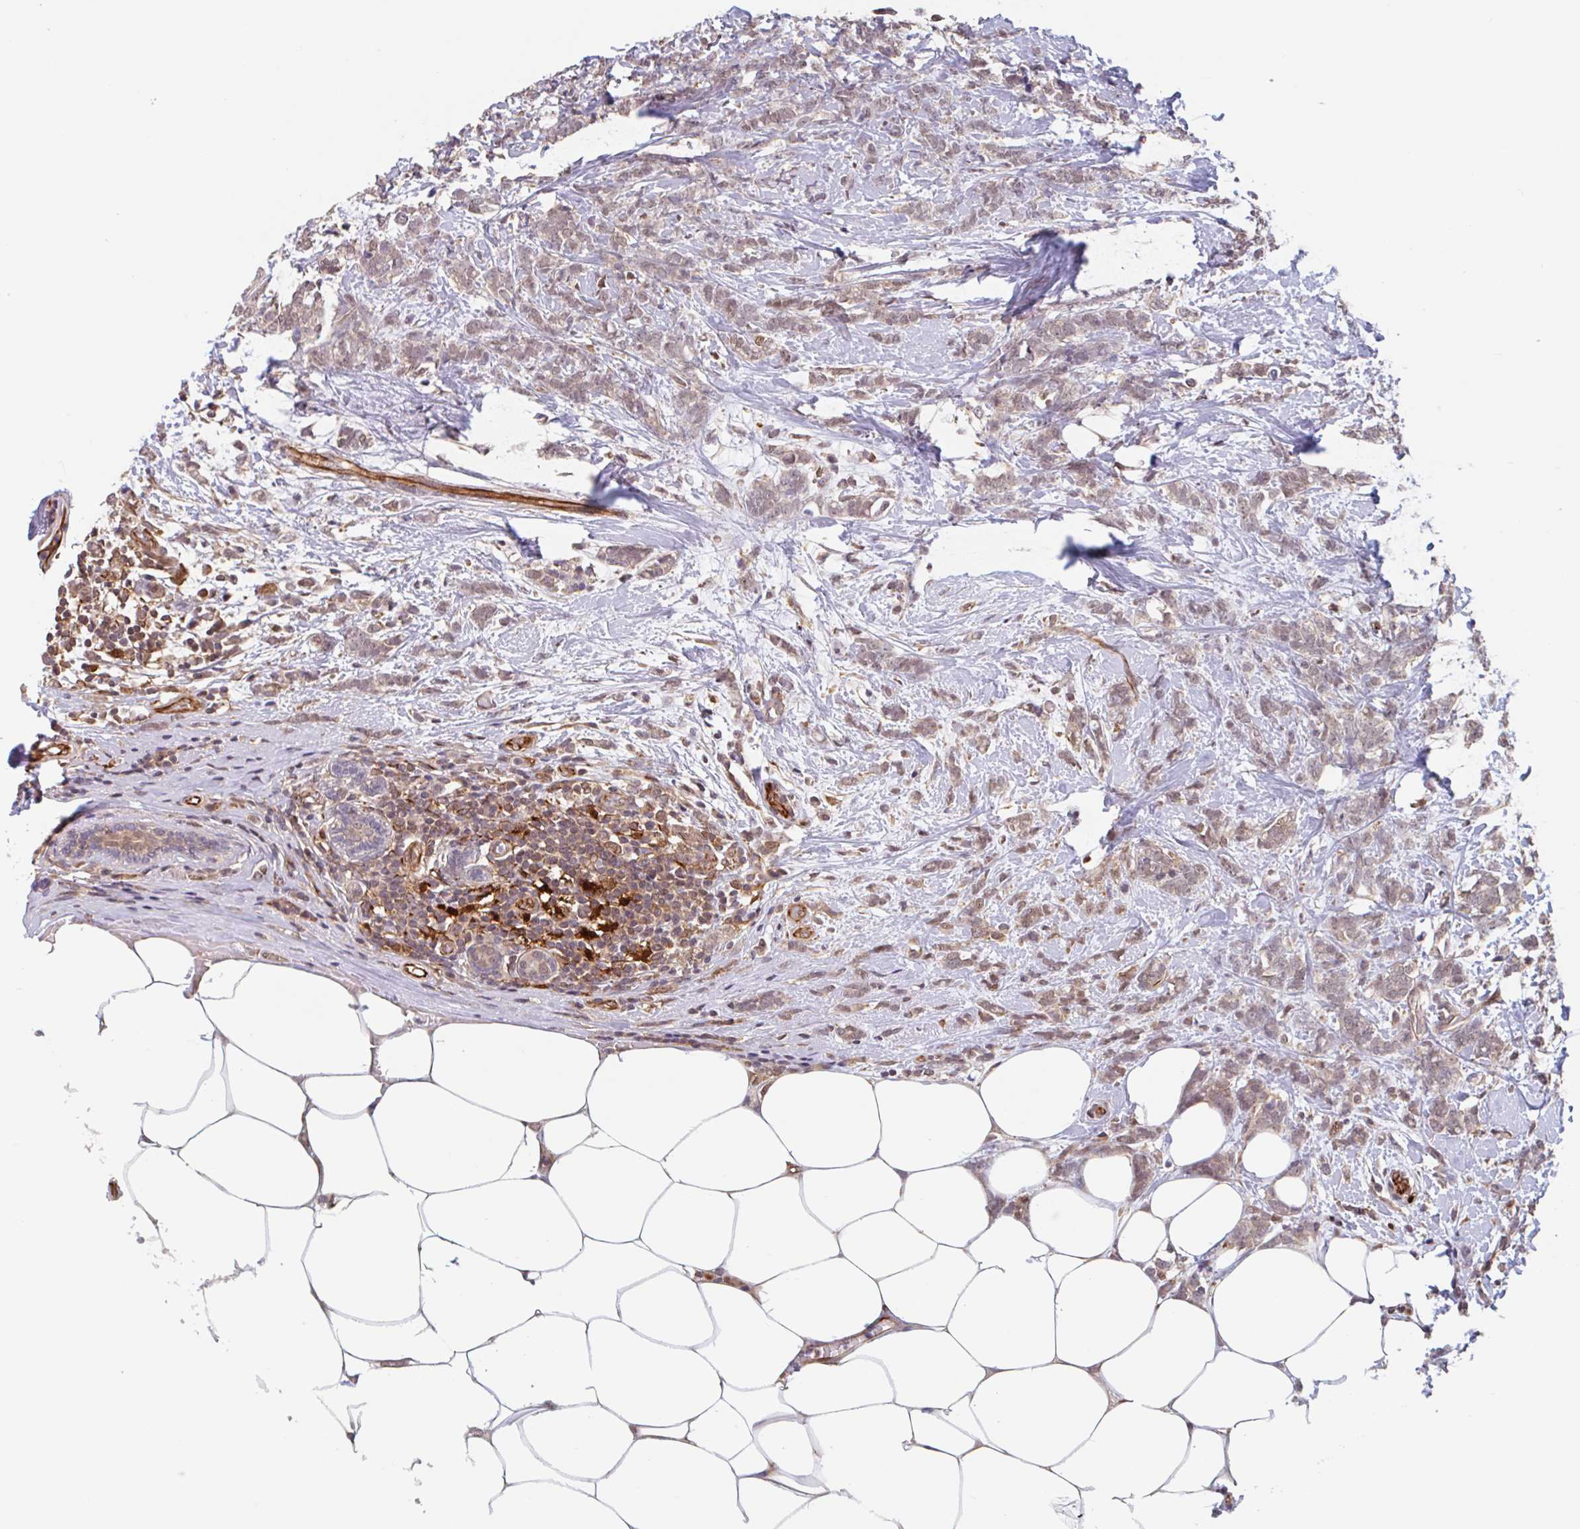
{"staining": {"intensity": "weak", "quantity": ">75%", "location": "cytoplasmic/membranous,nuclear"}, "tissue": "breast cancer", "cell_type": "Tumor cells", "image_type": "cancer", "snomed": [{"axis": "morphology", "description": "Lobular carcinoma"}, {"axis": "topography", "description": "Breast"}], "caption": "Immunohistochemistry (DAB) staining of human breast cancer (lobular carcinoma) shows weak cytoplasmic/membranous and nuclear protein expression in about >75% of tumor cells.", "gene": "NUB1", "patient": {"sex": "female", "age": 58}}